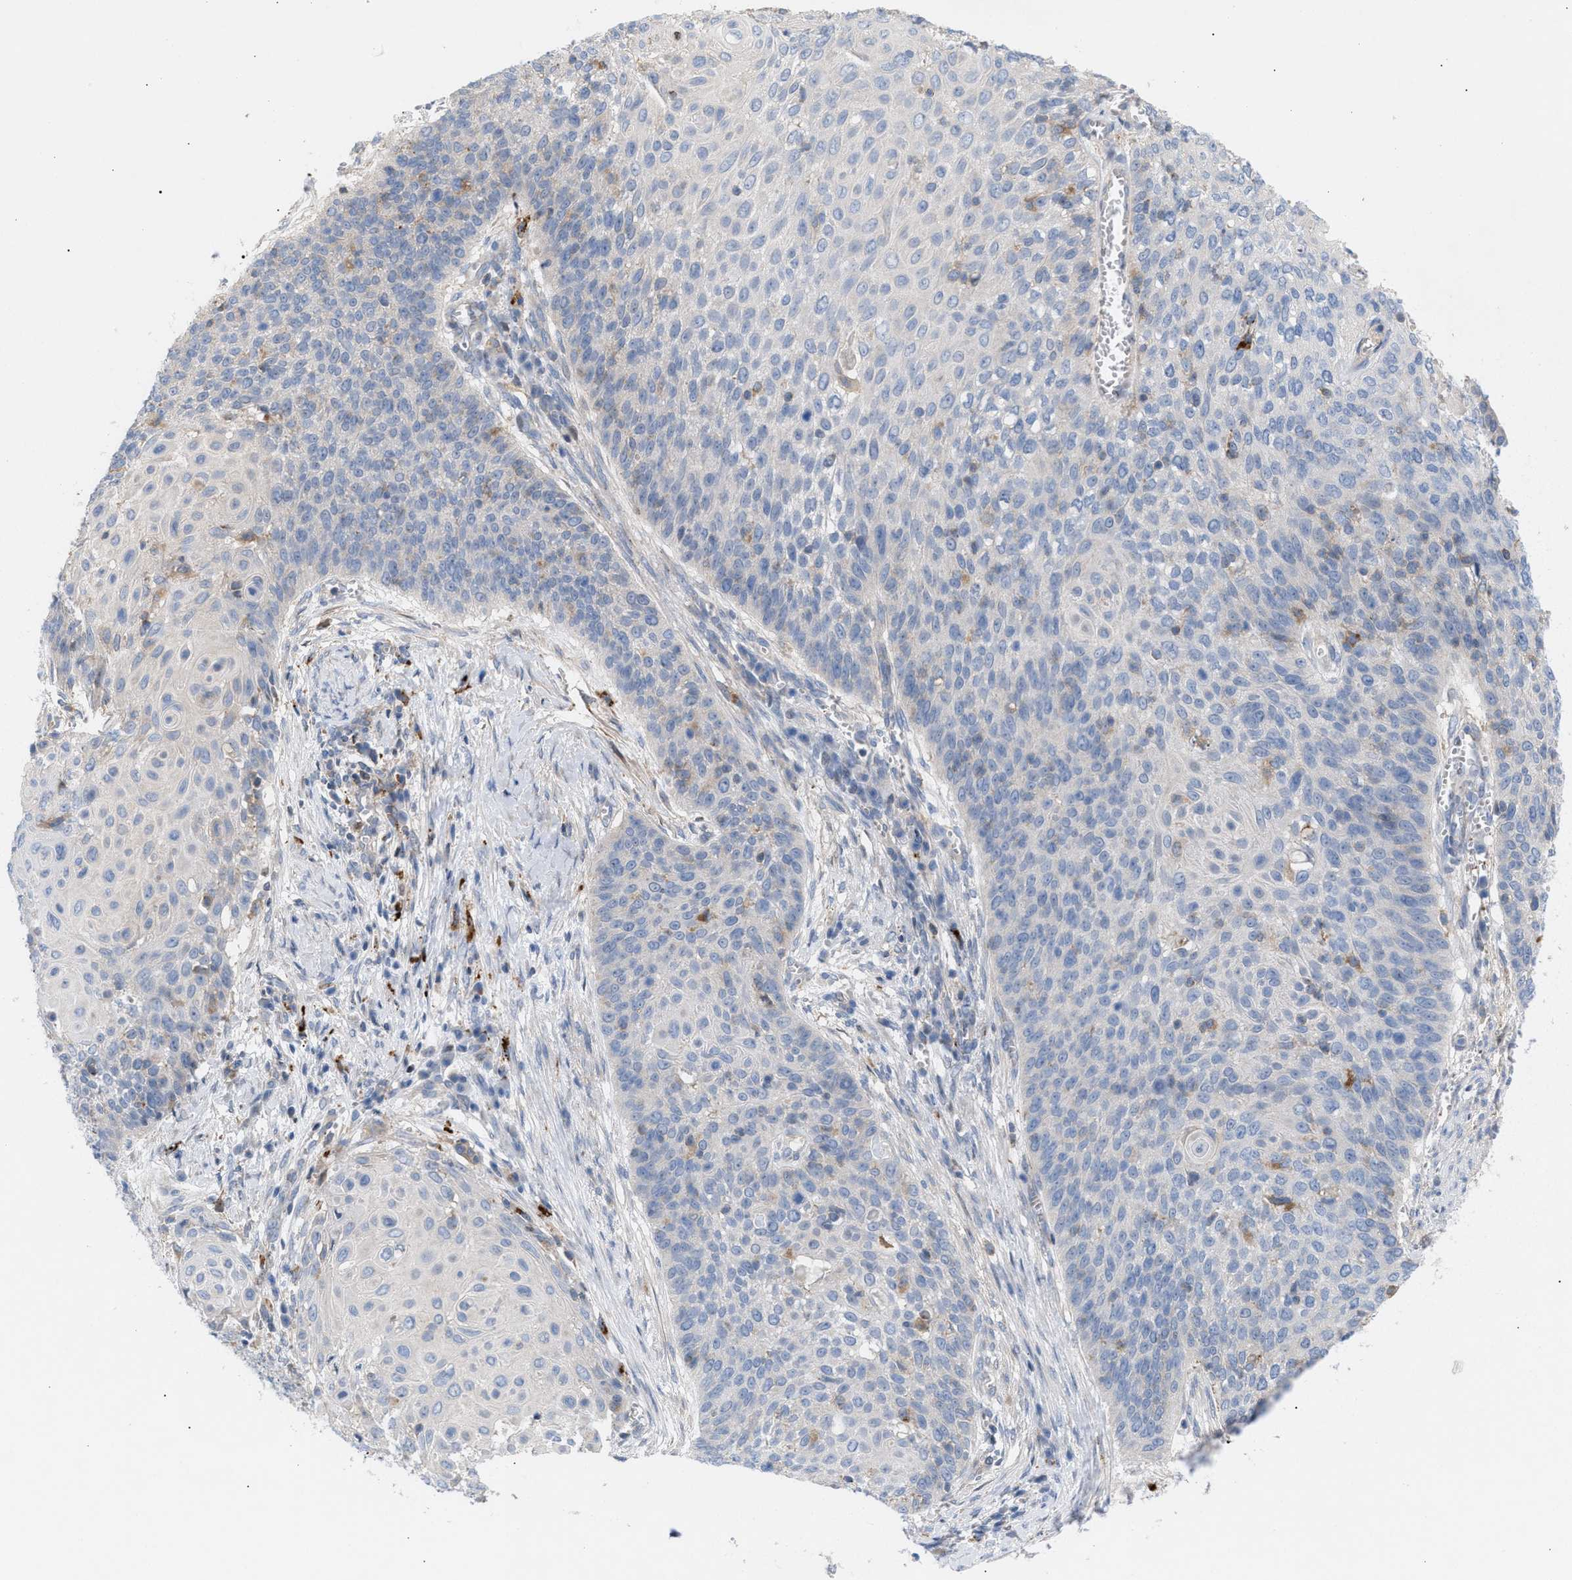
{"staining": {"intensity": "negative", "quantity": "none", "location": "none"}, "tissue": "cervical cancer", "cell_type": "Tumor cells", "image_type": "cancer", "snomed": [{"axis": "morphology", "description": "Squamous cell carcinoma, NOS"}, {"axis": "topography", "description": "Cervix"}], "caption": "Tumor cells are negative for protein expression in human squamous cell carcinoma (cervical).", "gene": "MBTD1", "patient": {"sex": "female", "age": 39}}